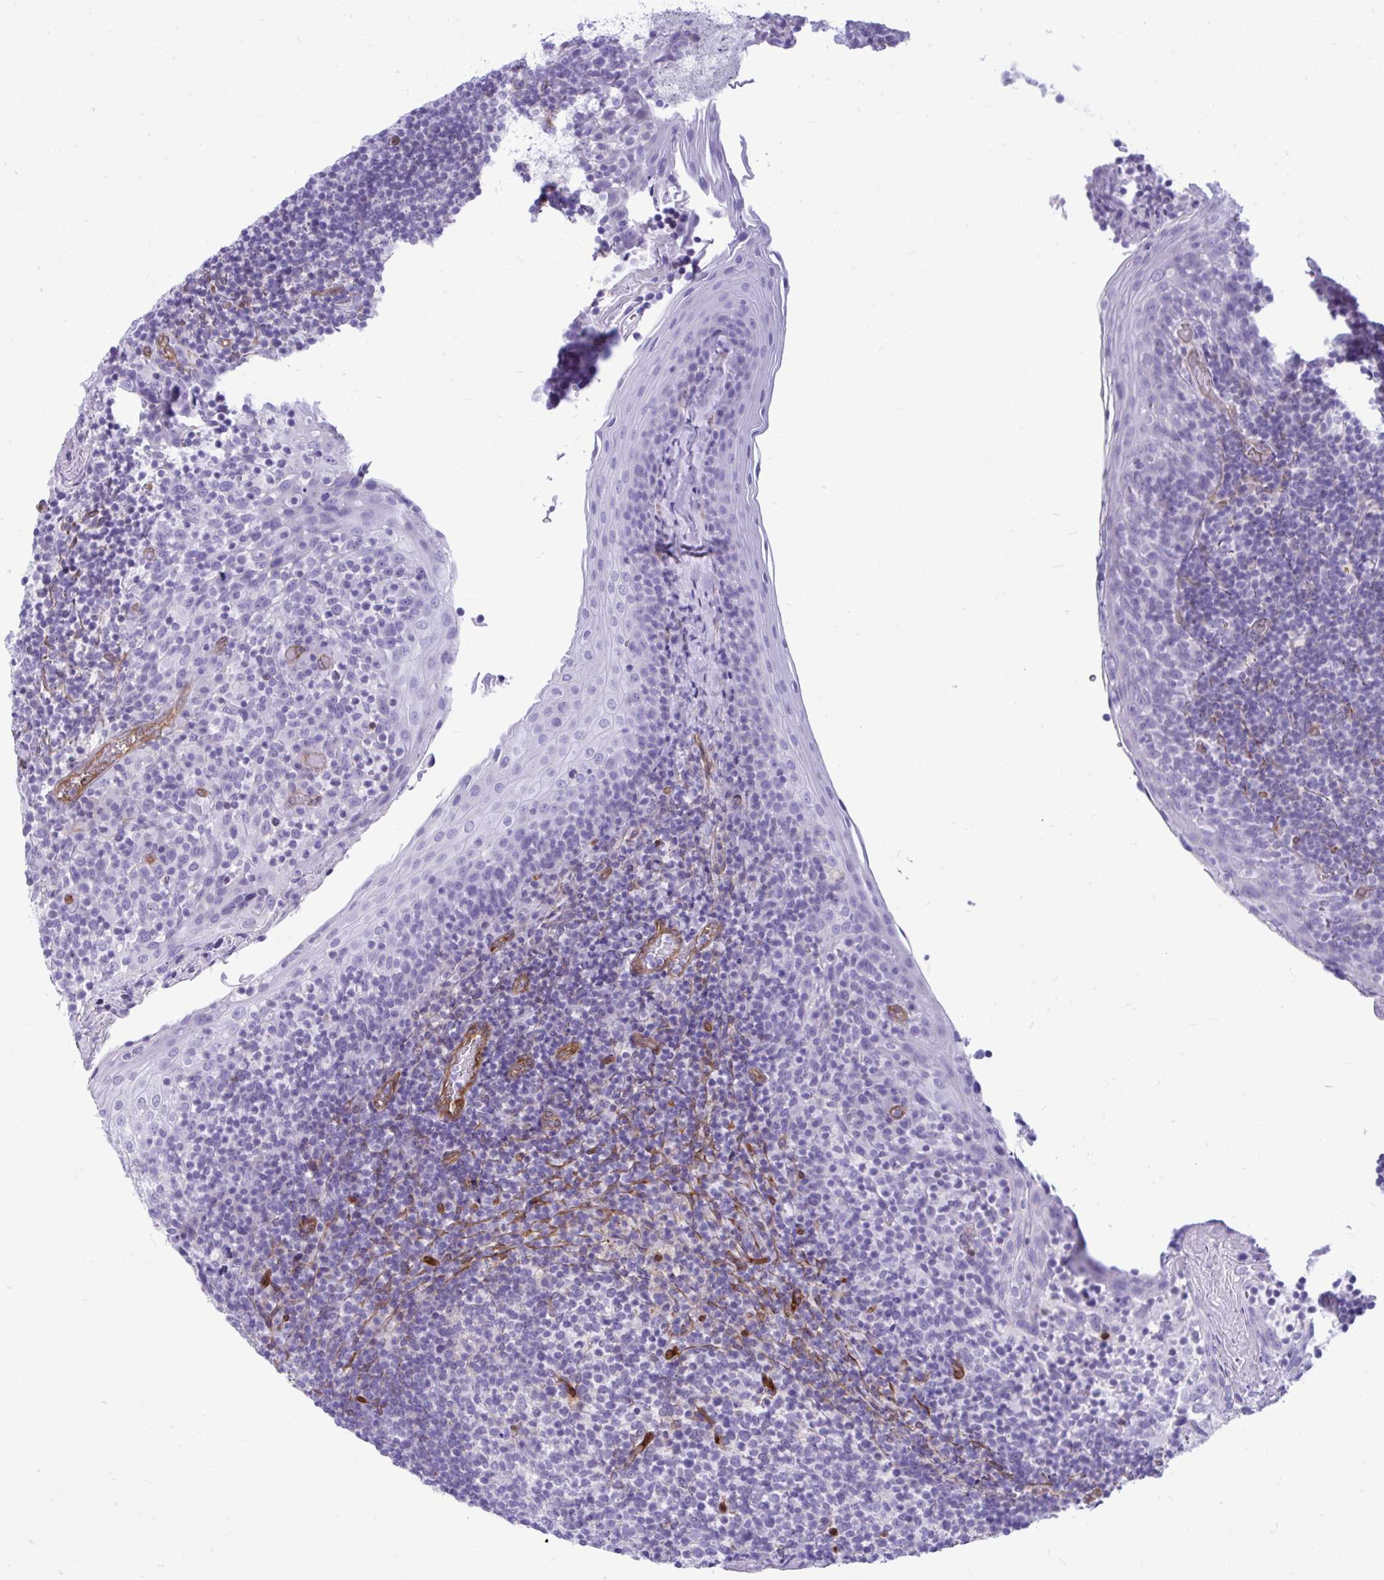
{"staining": {"intensity": "negative", "quantity": "none", "location": "none"}, "tissue": "tonsil", "cell_type": "Germinal center cells", "image_type": "normal", "snomed": [{"axis": "morphology", "description": "Normal tissue, NOS"}, {"axis": "topography", "description": "Tonsil"}], "caption": "Image shows no protein positivity in germinal center cells of normal tonsil.", "gene": "LIMS2", "patient": {"sex": "female", "age": 10}}